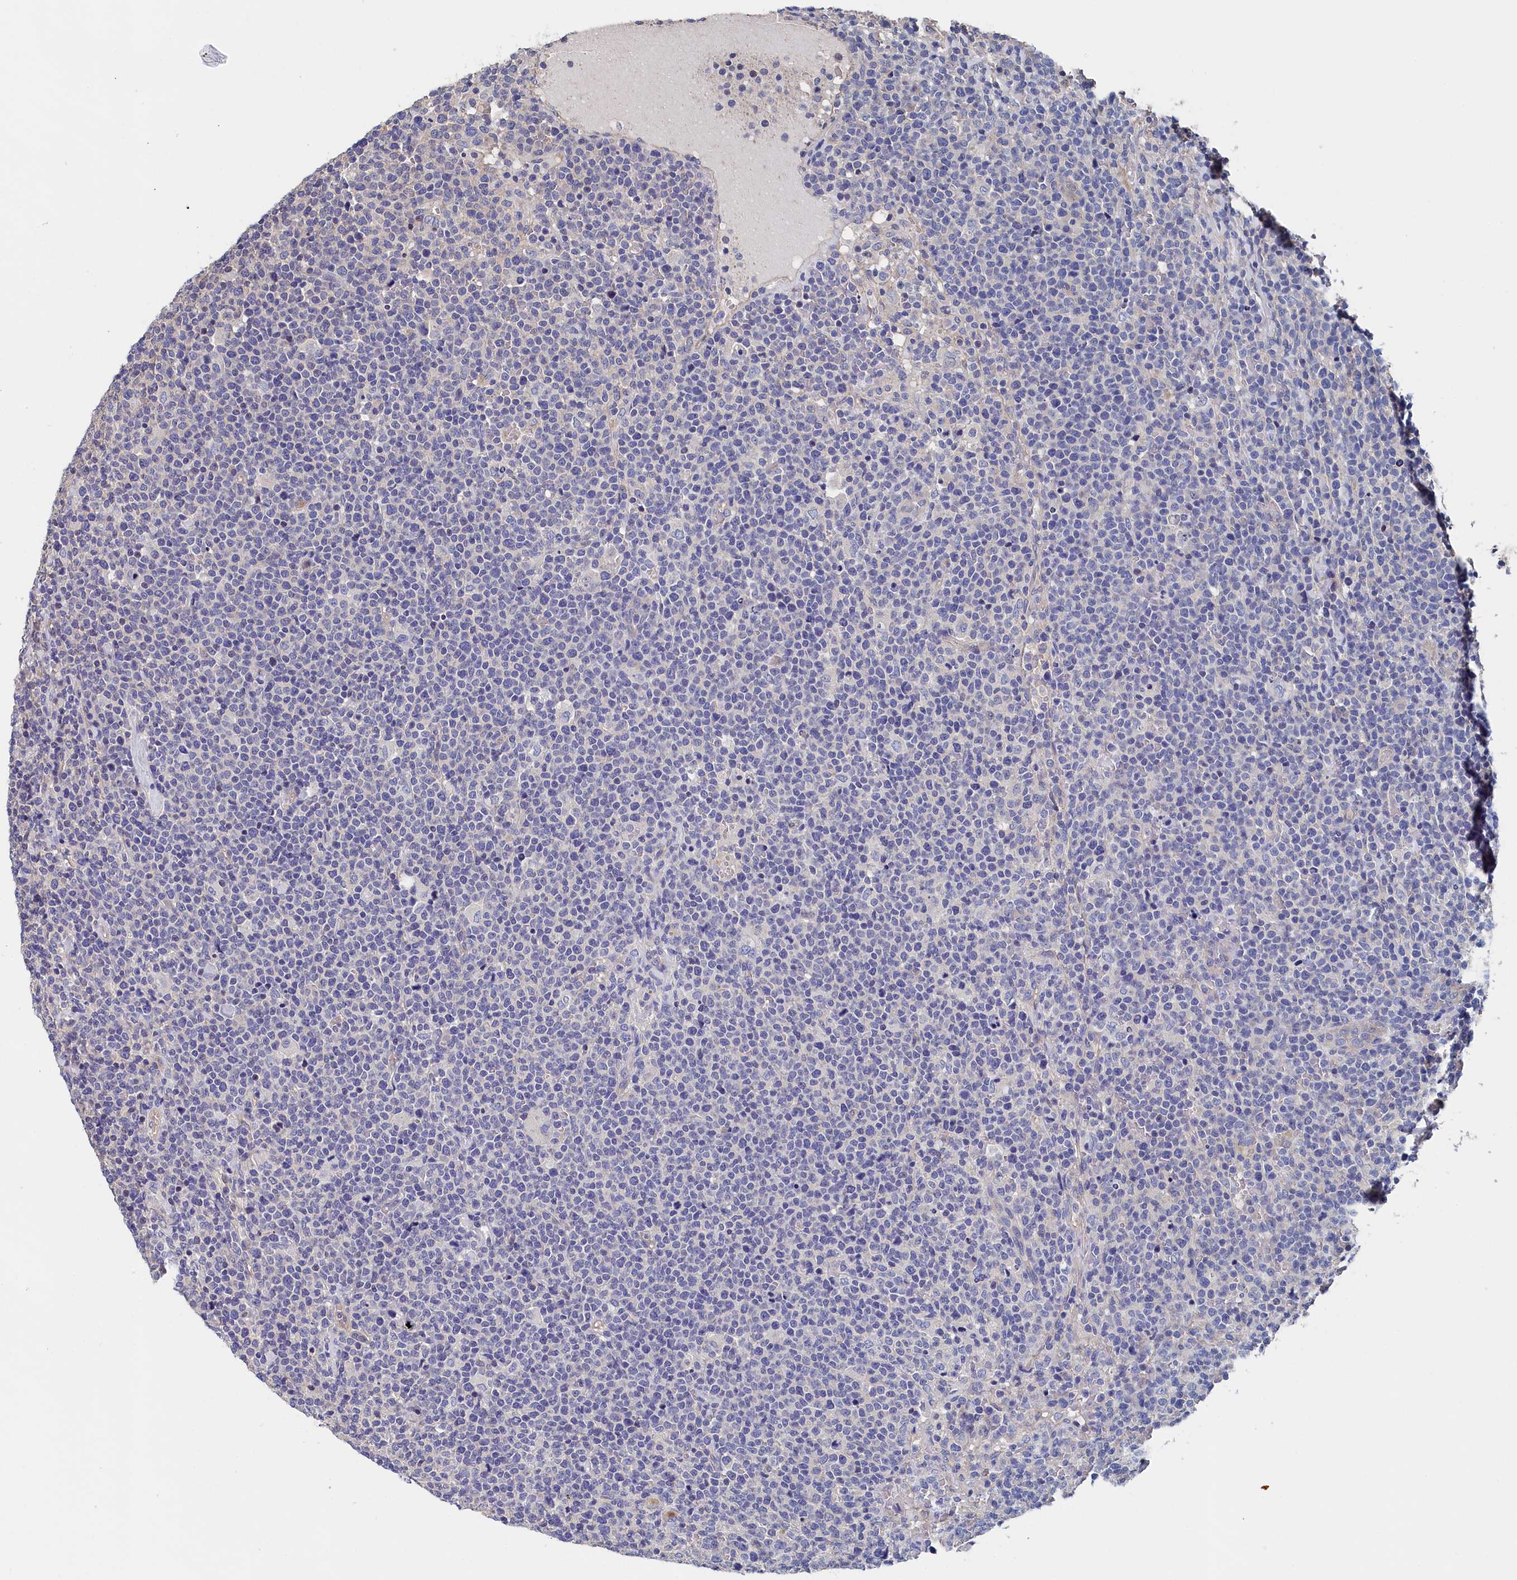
{"staining": {"intensity": "negative", "quantity": "none", "location": "none"}, "tissue": "lymphoma", "cell_type": "Tumor cells", "image_type": "cancer", "snomed": [{"axis": "morphology", "description": "Malignant lymphoma, non-Hodgkin's type, High grade"}, {"axis": "topography", "description": "Lymph node"}], "caption": "The immunohistochemistry image has no significant staining in tumor cells of lymphoma tissue.", "gene": "BHMT", "patient": {"sex": "male", "age": 61}}